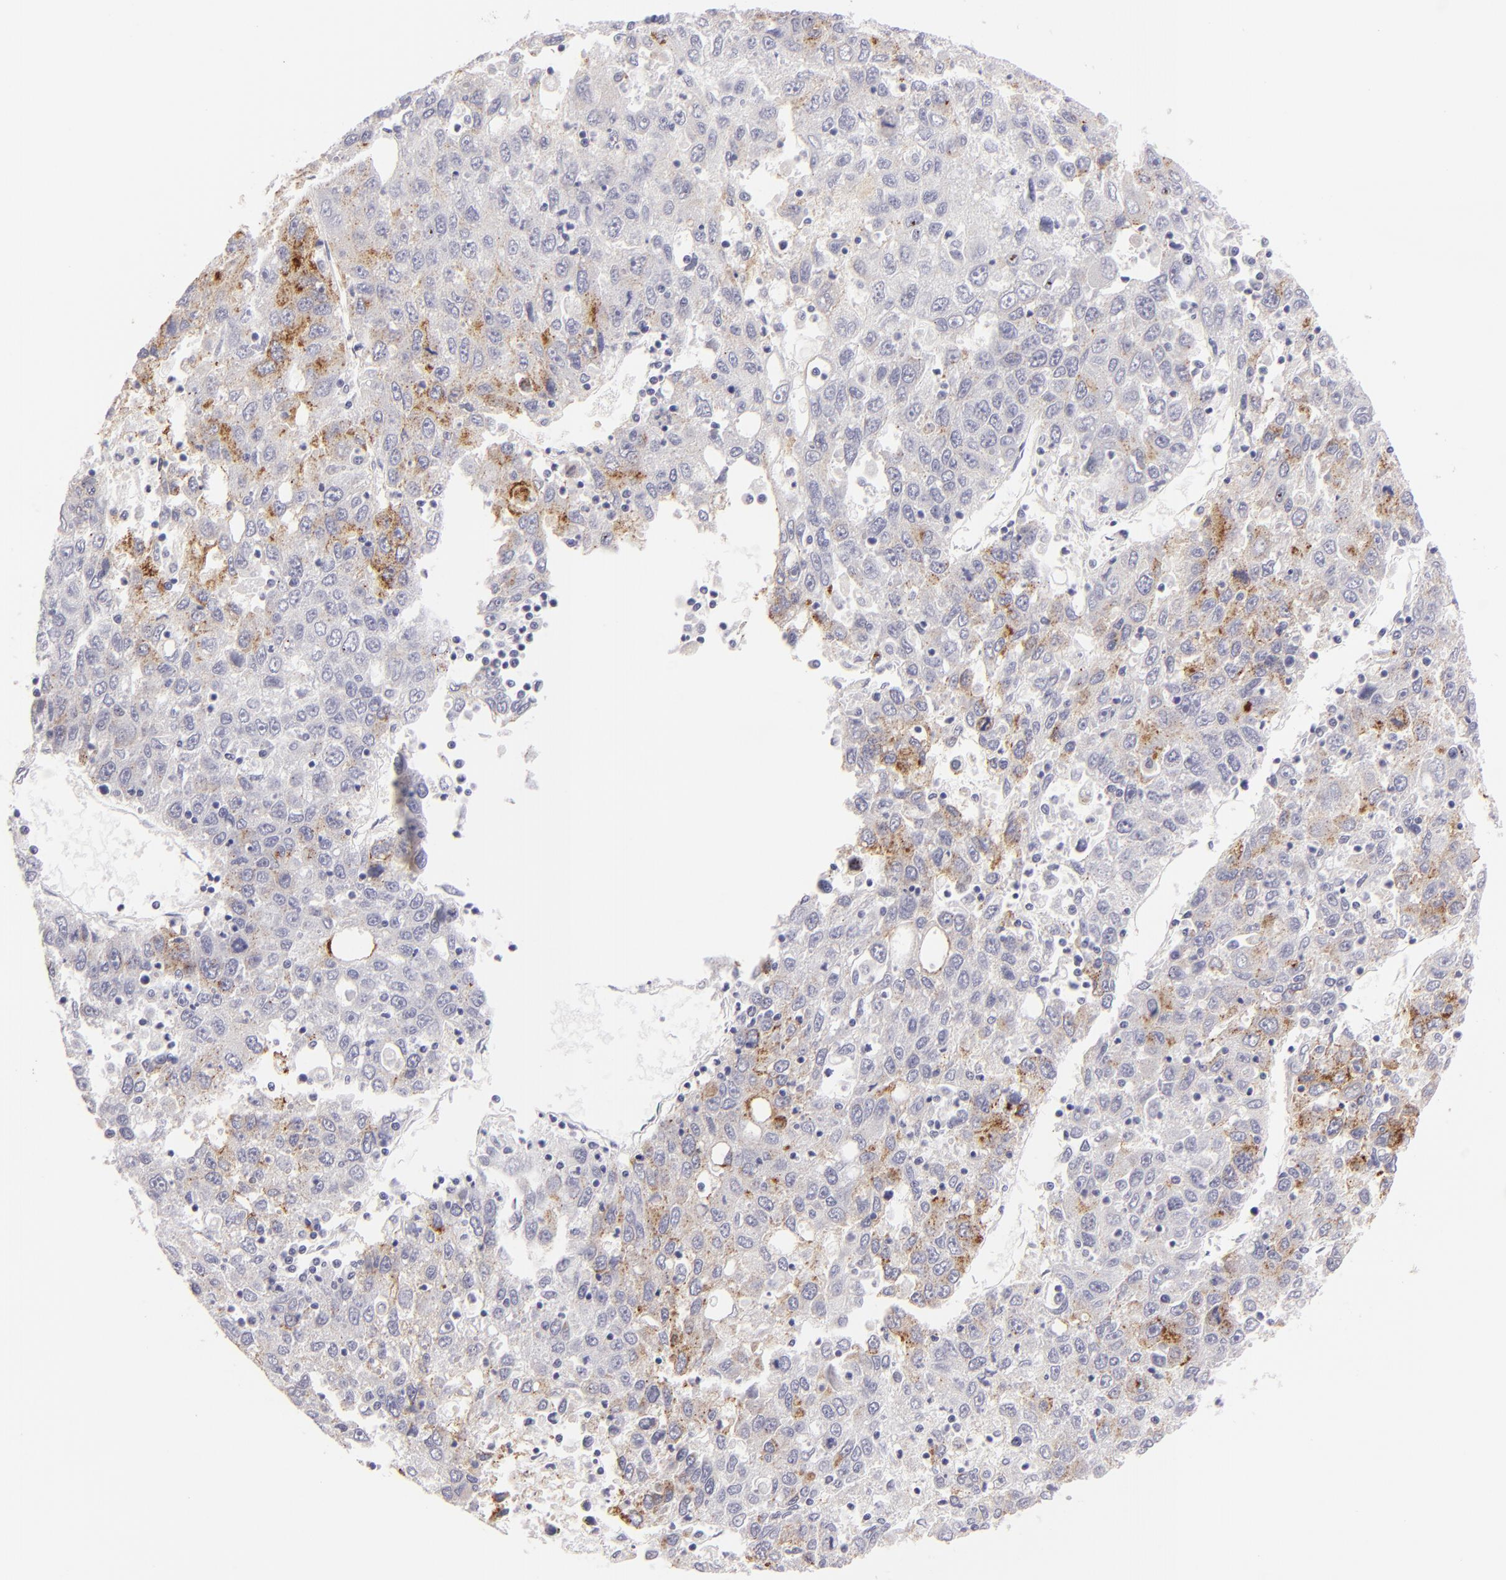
{"staining": {"intensity": "weak", "quantity": "25%-75%", "location": "cytoplasmic/membranous"}, "tissue": "liver cancer", "cell_type": "Tumor cells", "image_type": "cancer", "snomed": [{"axis": "morphology", "description": "Carcinoma, Hepatocellular, NOS"}, {"axis": "topography", "description": "Liver"}], "caption": "This is a histology image of immunohistochemistry (IHC) staining of liver cancer (hepatocellular carcinoma), which shows weak staining in the cytoplasmic/membranous of tumor cells.", "gene": "CLDN4", "patient": {"sex": "male", "age": 49}}